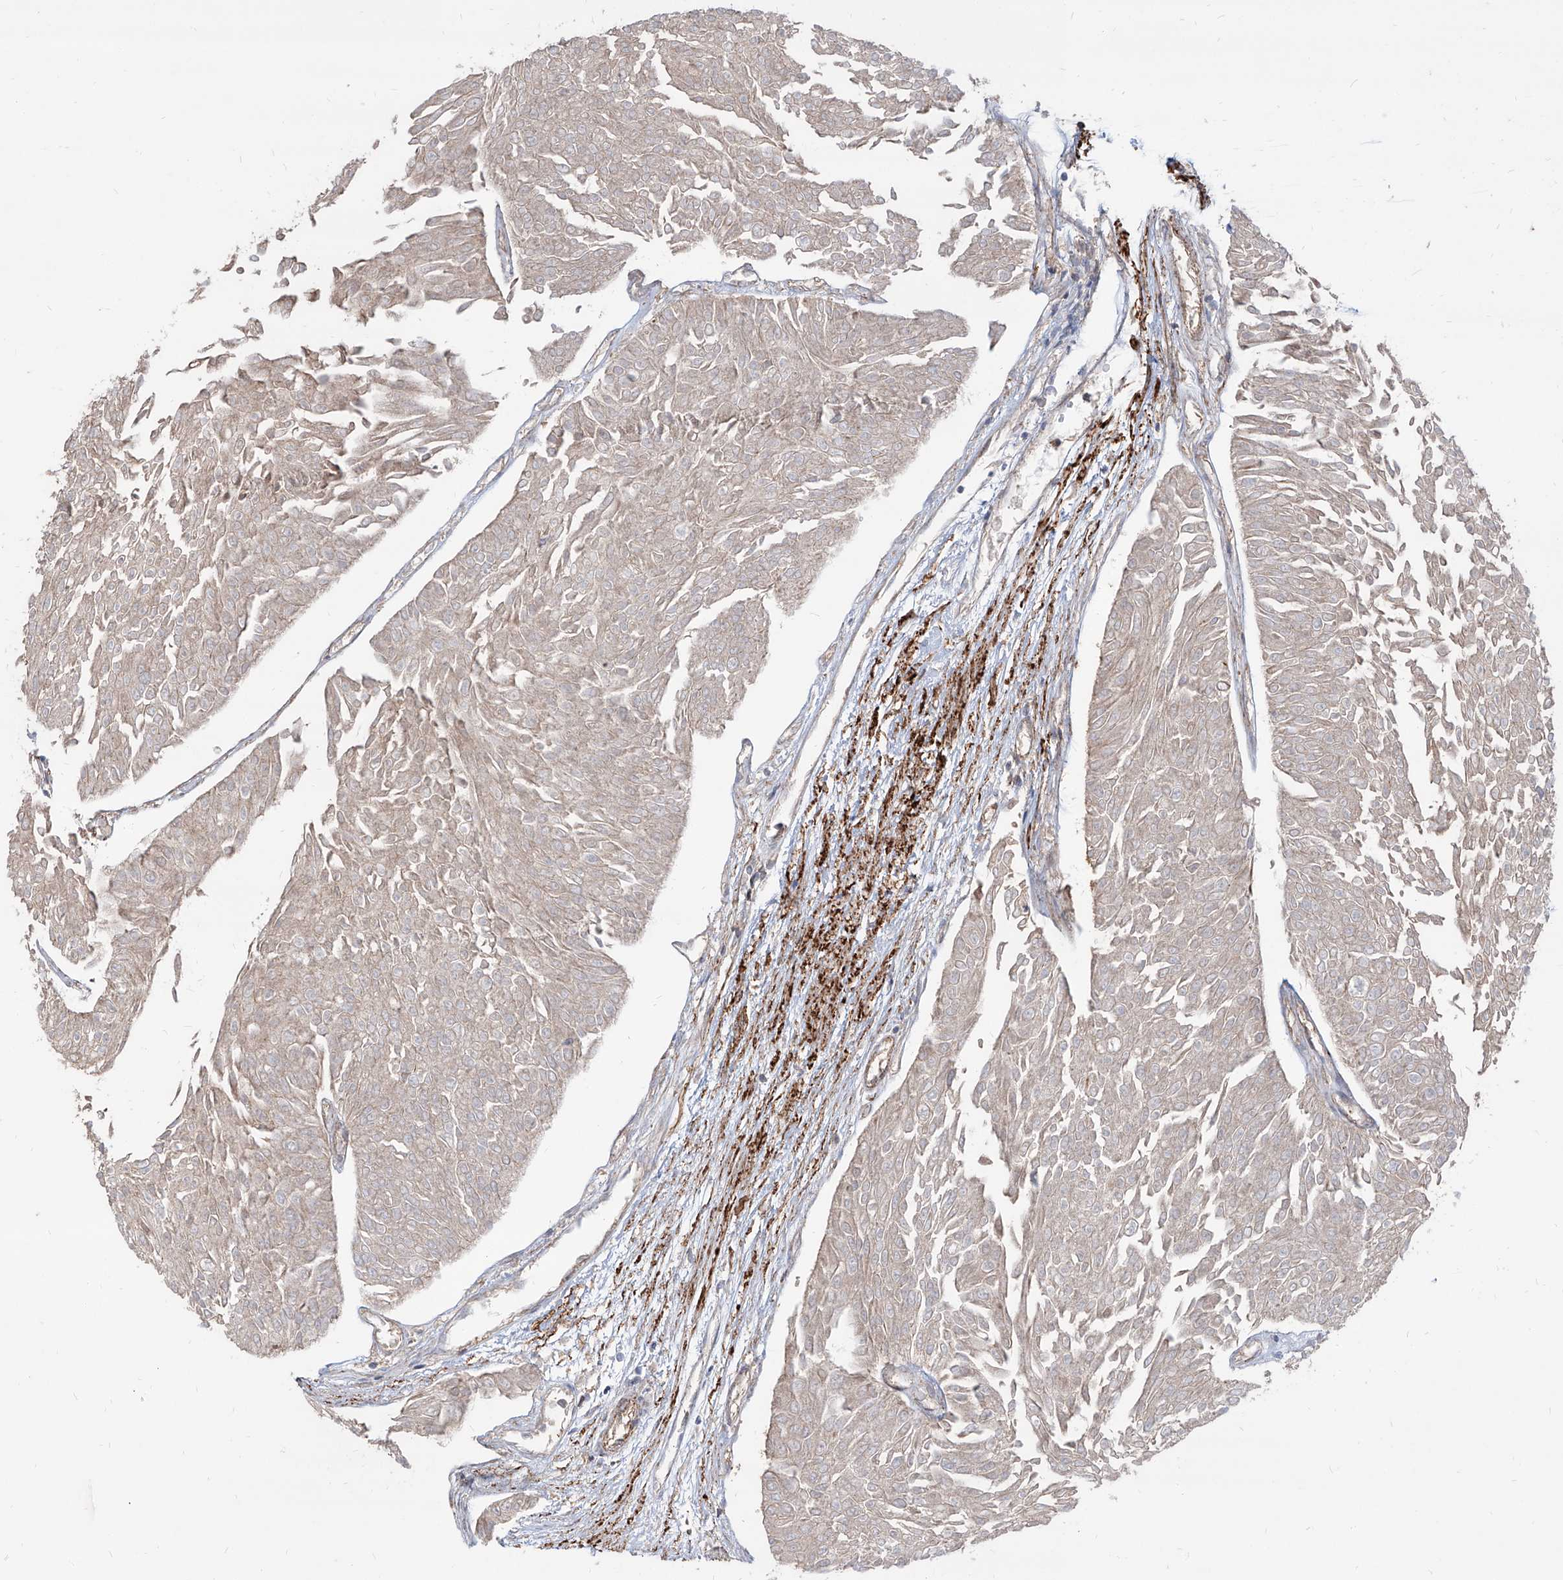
{"staining": {"intensity": "strong", "quantity": ">75%", "location": "cytoplasmic/membranous"}, "tissue": "urothelial cancer", "cell_type": "Tumor cells", "image_type": "cancer", "snomed": [{"axis": "morphology", "description": "Urothelial carcinoma, Low grade"}, {"axis": "topography", "description": "Urinary bladder"}], "caption": "Urothelial cancer stained with immunohistochemistry reveals strong cytoplasmic/membranous expression in about >75% of tumor cells. The protein of interest is stained brown, and the nuclei are stained in blue (DAB (3,3'-diaminobenzidine) IHC with brightfield microscopy, high magnification).", "gene": "MAGED2", "patient": {"sex": "male", "age": 67}}